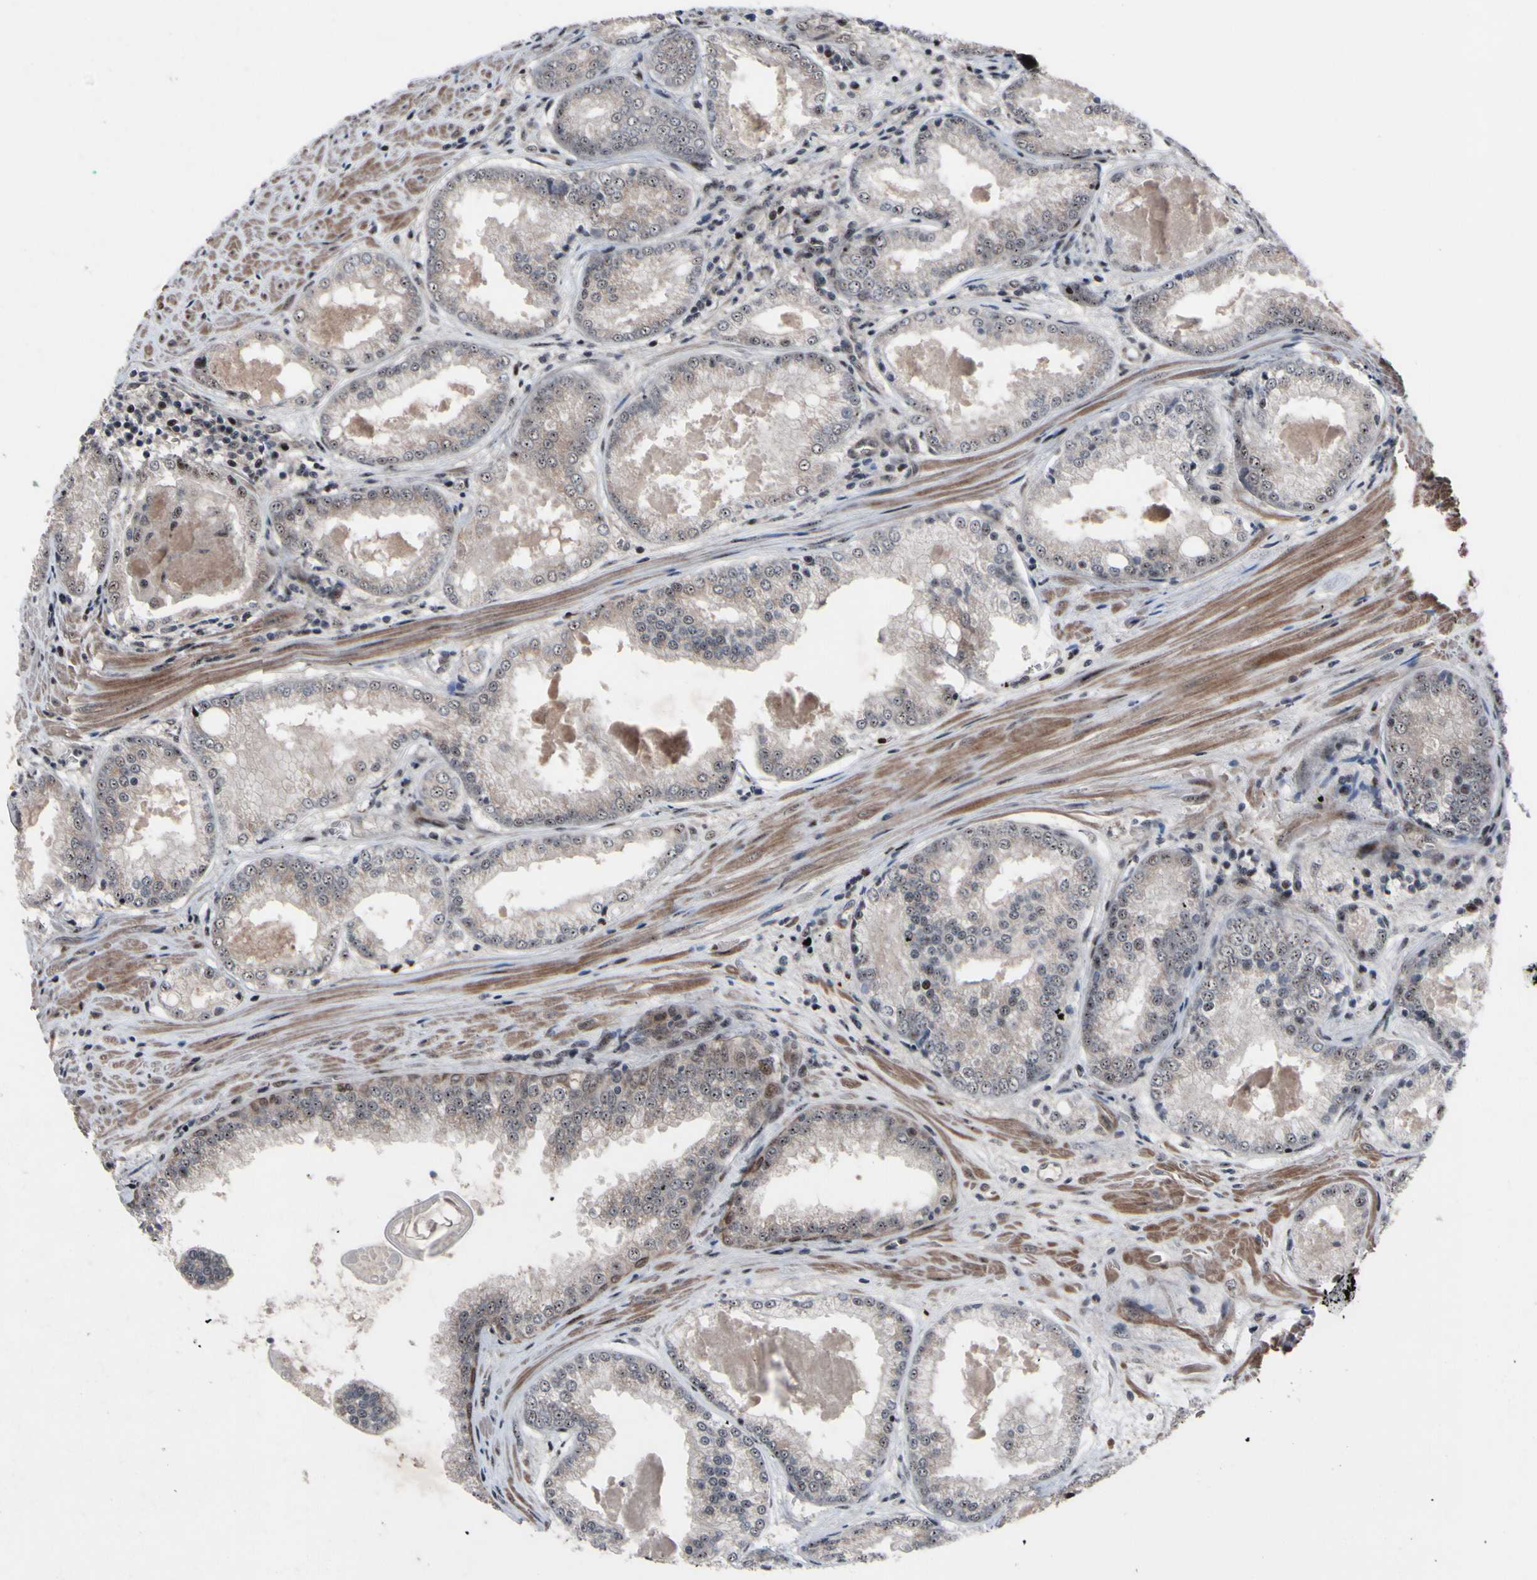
{"staining": {"intensity": "weak", "quantity": "<25%", "location": "nuclear"}, "tissue": "prostate cancer", "cell_type": "Tumor cells", "image_type": "cancer", "snomed": [{"axis": "morphology", "description": "Adenocarcinoma, Low grade"}, {"axis": "topography", "description": "Prostate"}], "caption": "Immunohistochemistry (IHC) micrograph of neoplastic tissue: prostate cancer stained with DAB (3,3'-diaminobenzidine) reveals no significant protein positivity in tumor cells.", "gene": "SOX7", "patient": {"sex": "male", "age": 64}}